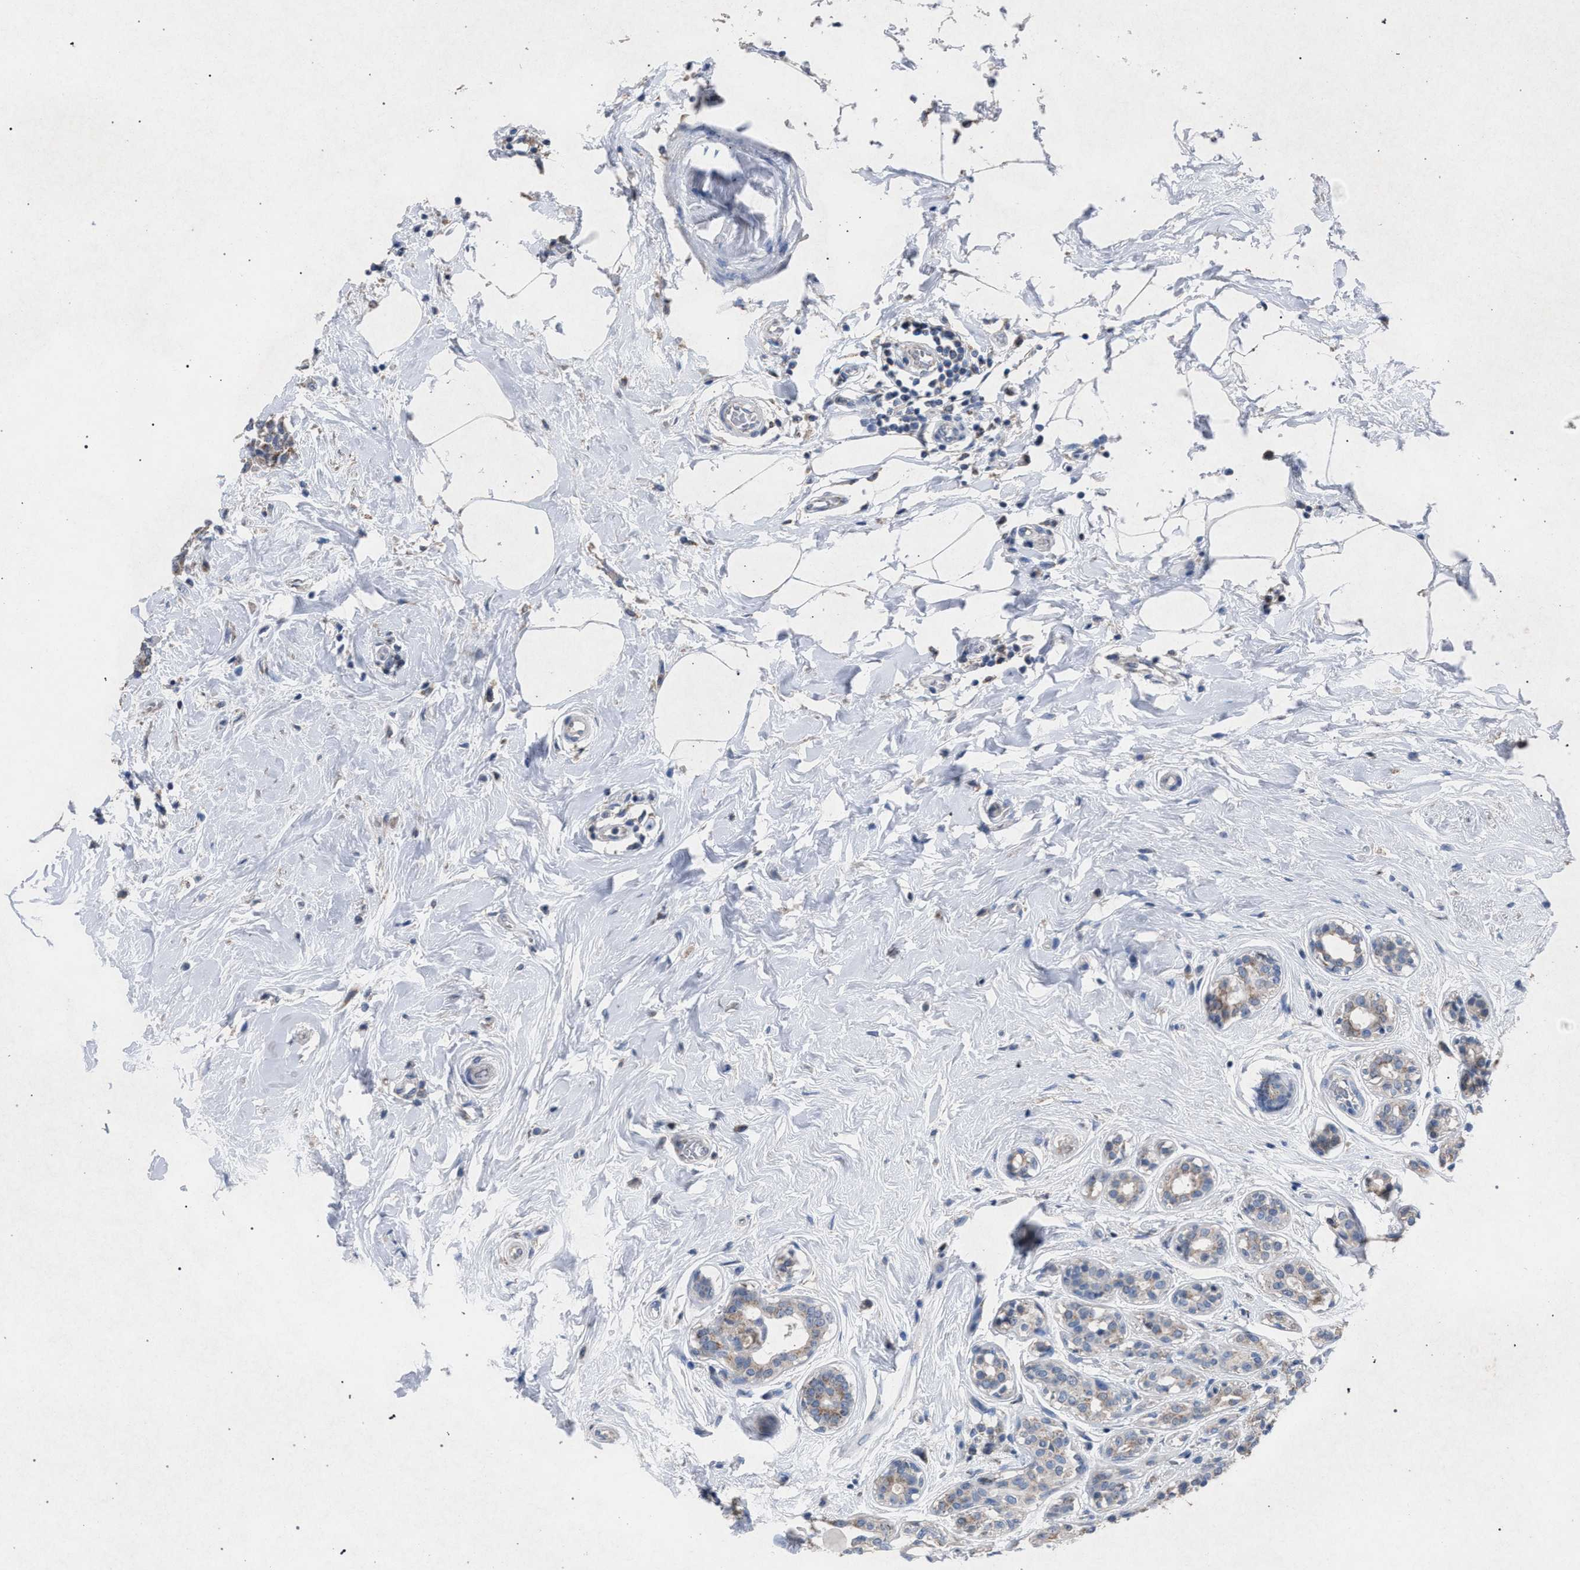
{"staining": {"intensity": "moderate", "quantity": "<25%", "location": "cytoplasmic/membranous"}, "tissue": "breast cancer", "cell_type": "Tumor cells", "image_type": "cancer", "snomed": [{"axis": "morphology", "description": "Duct carcinoma"}, {"axis": "topography", "description": "Breast"}], "caption": "Human breast intraductal carcinoma stained with a brown dye demonstrates moderate cytoplasmic/membranous positive staining in about <25% of tumor cells.", "gene": "HSD17B4", "patient": {"sex": "female", "age": 55}}